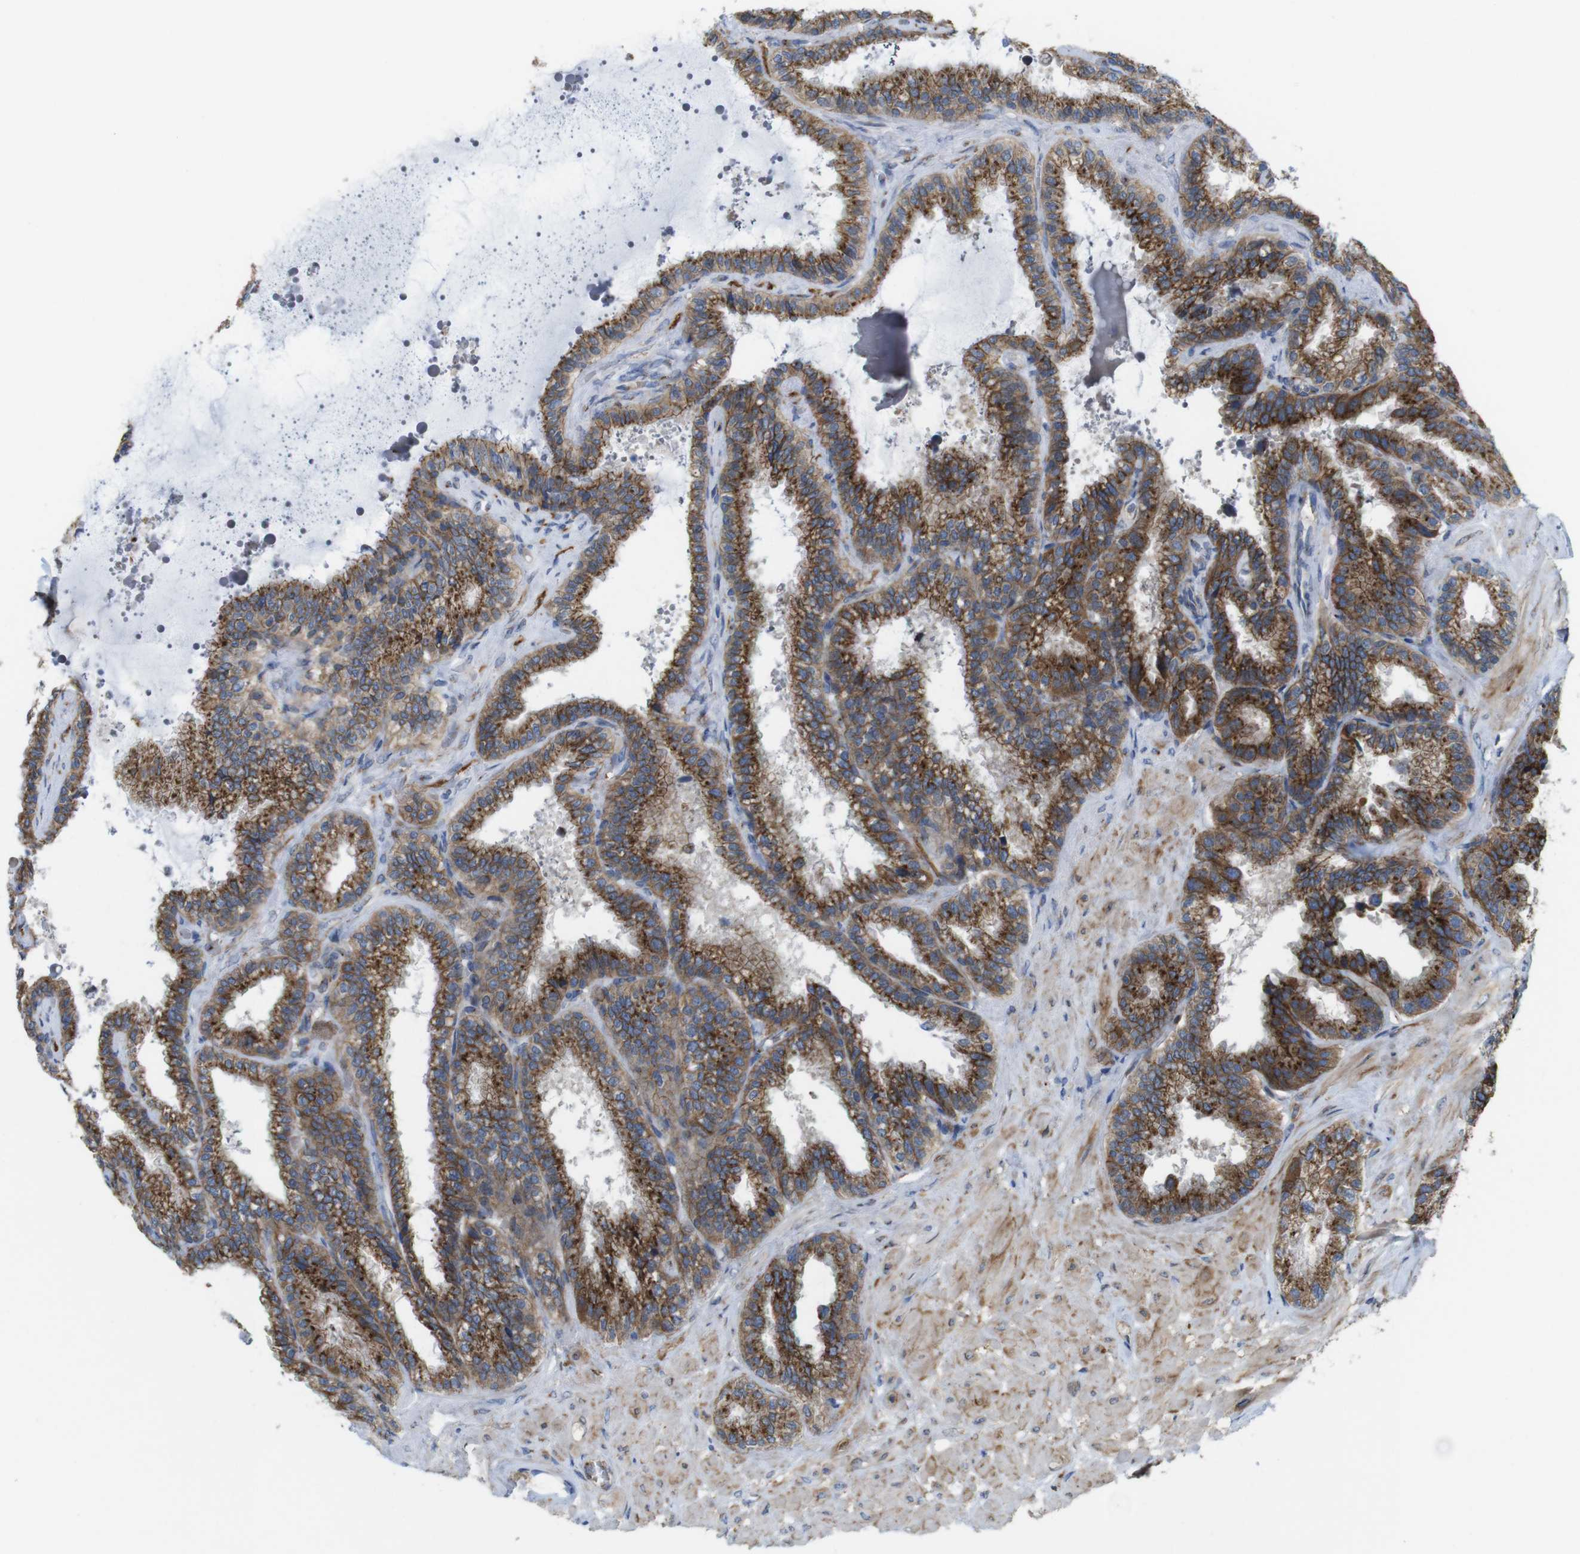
{"staining": {"intensity": "strong", "quantity": "25%-75%", "location": "cytoplasmic/membranous"}, "tissue": "seminal vesicle", "cell_type": "Glandular cells", "image_type": "normal", "snomed": [{"axis": "morphology", "description": "Normal tissue, NOS"}, {"axis": "topography", "description": "Seminal veicle"}], "caption": "This micrograph shows immunohistochemistry (IHC) staining of unremarkable seminal vesicle, with high strong cytoplasmic/membranous expression in approximately 25%-75% of glandular cells.", "gene": "EFCAB14", "patient": {"sex": "male", "age": 46}}